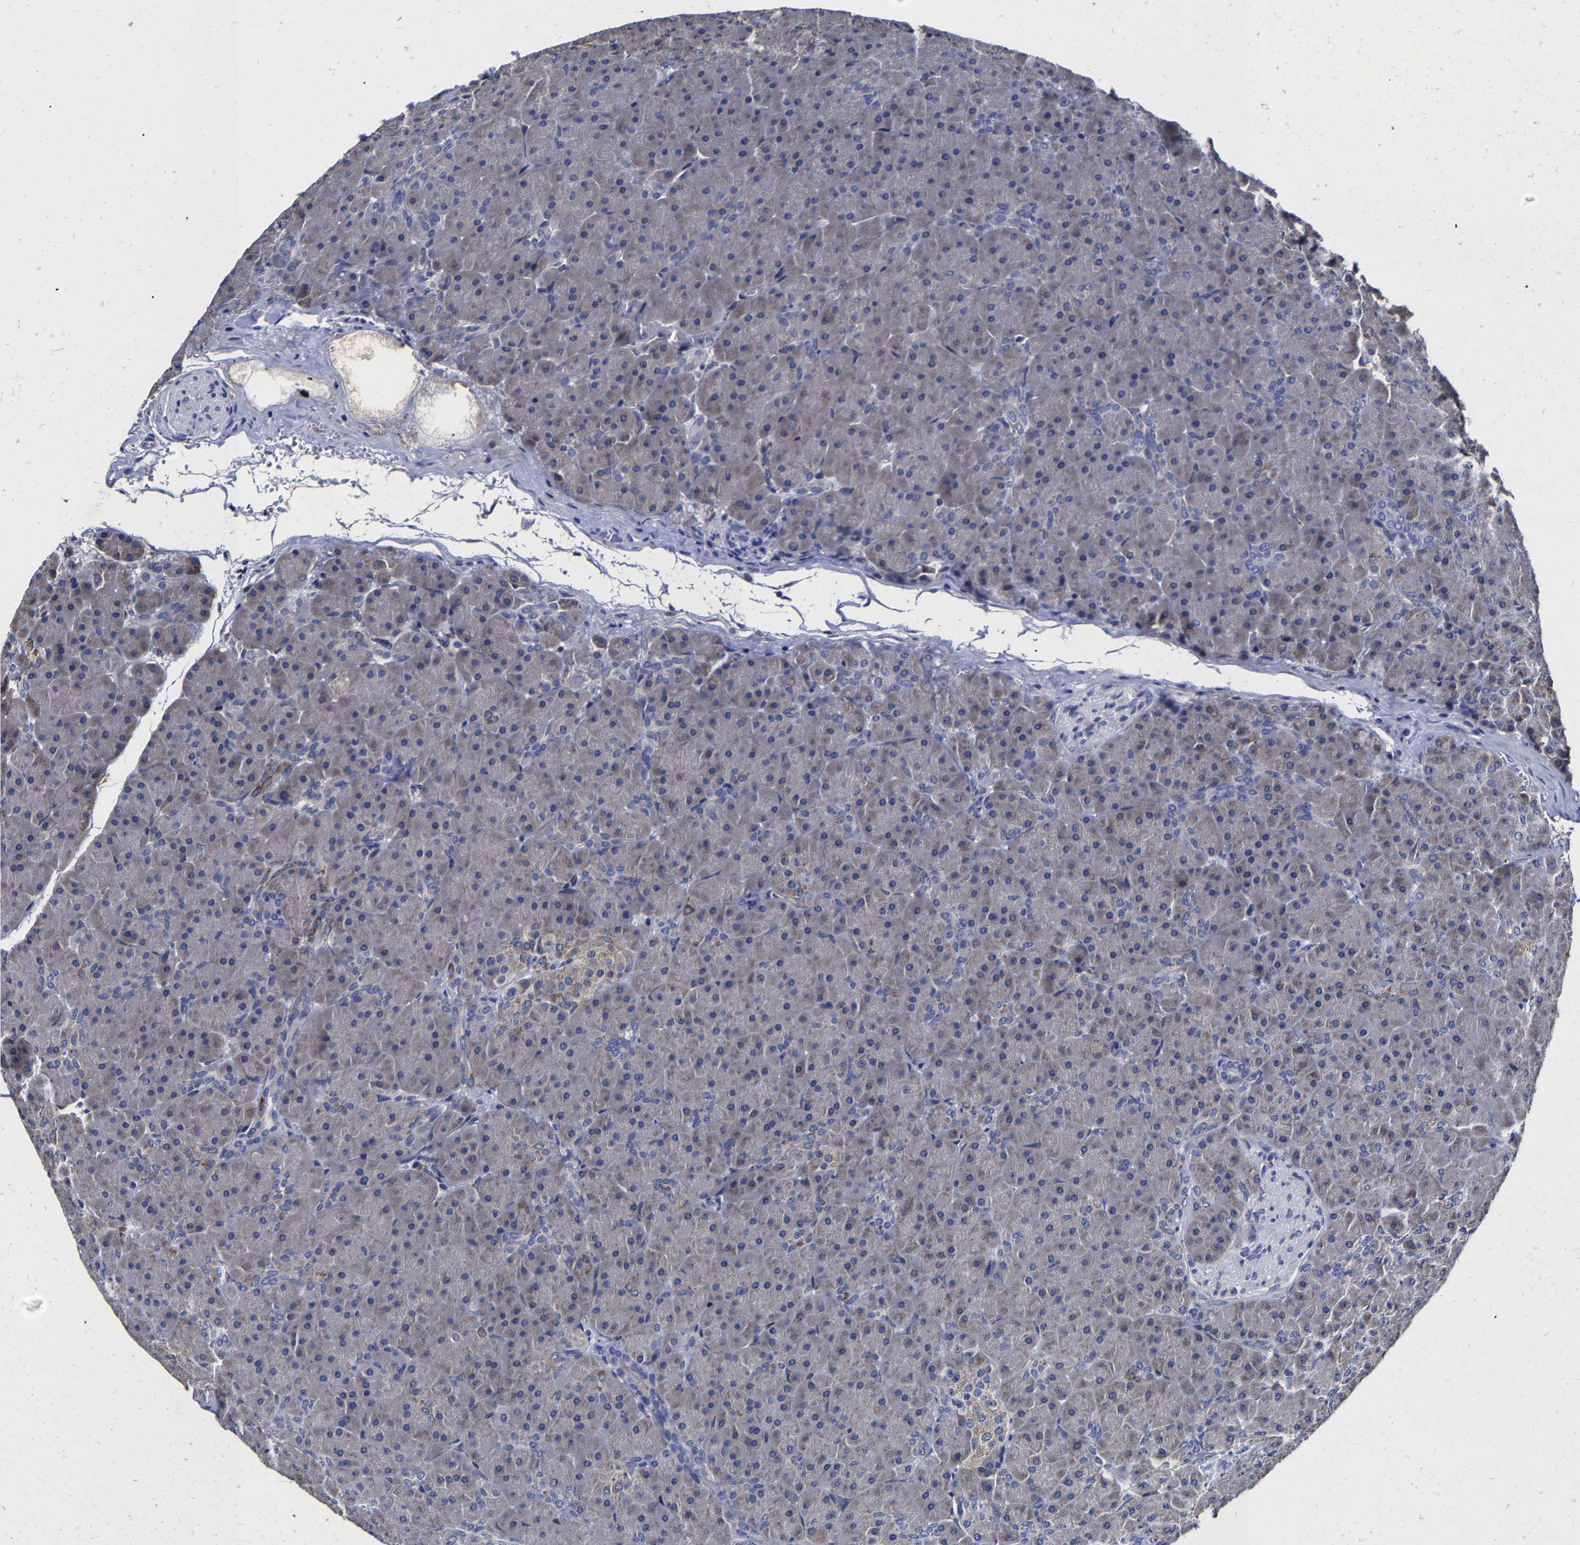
{"staining": {"intensity": "weak", "quantity": "25%-75%", "location": "cytoplasmic/membranous"}, "tissue": "pancreas", "cell_type": "Exocrine glandular cells", "image_type": "normal", "snomed": [{"axis": "morphology", "description": "Normal tissue, NOS"}, {"axis": "topography", "description": "Pancreas"}], "caption": "IHC of benign human pancreas reveals low levels of weak cytoplasmic/membranous staining in approximately 25%-75% of exocrine glandular cells. The protein of interest is shown in brown color, while the nuclei are stained blue.", "gene": "AASS", "patient": {"sex": "male", "age": 66}}